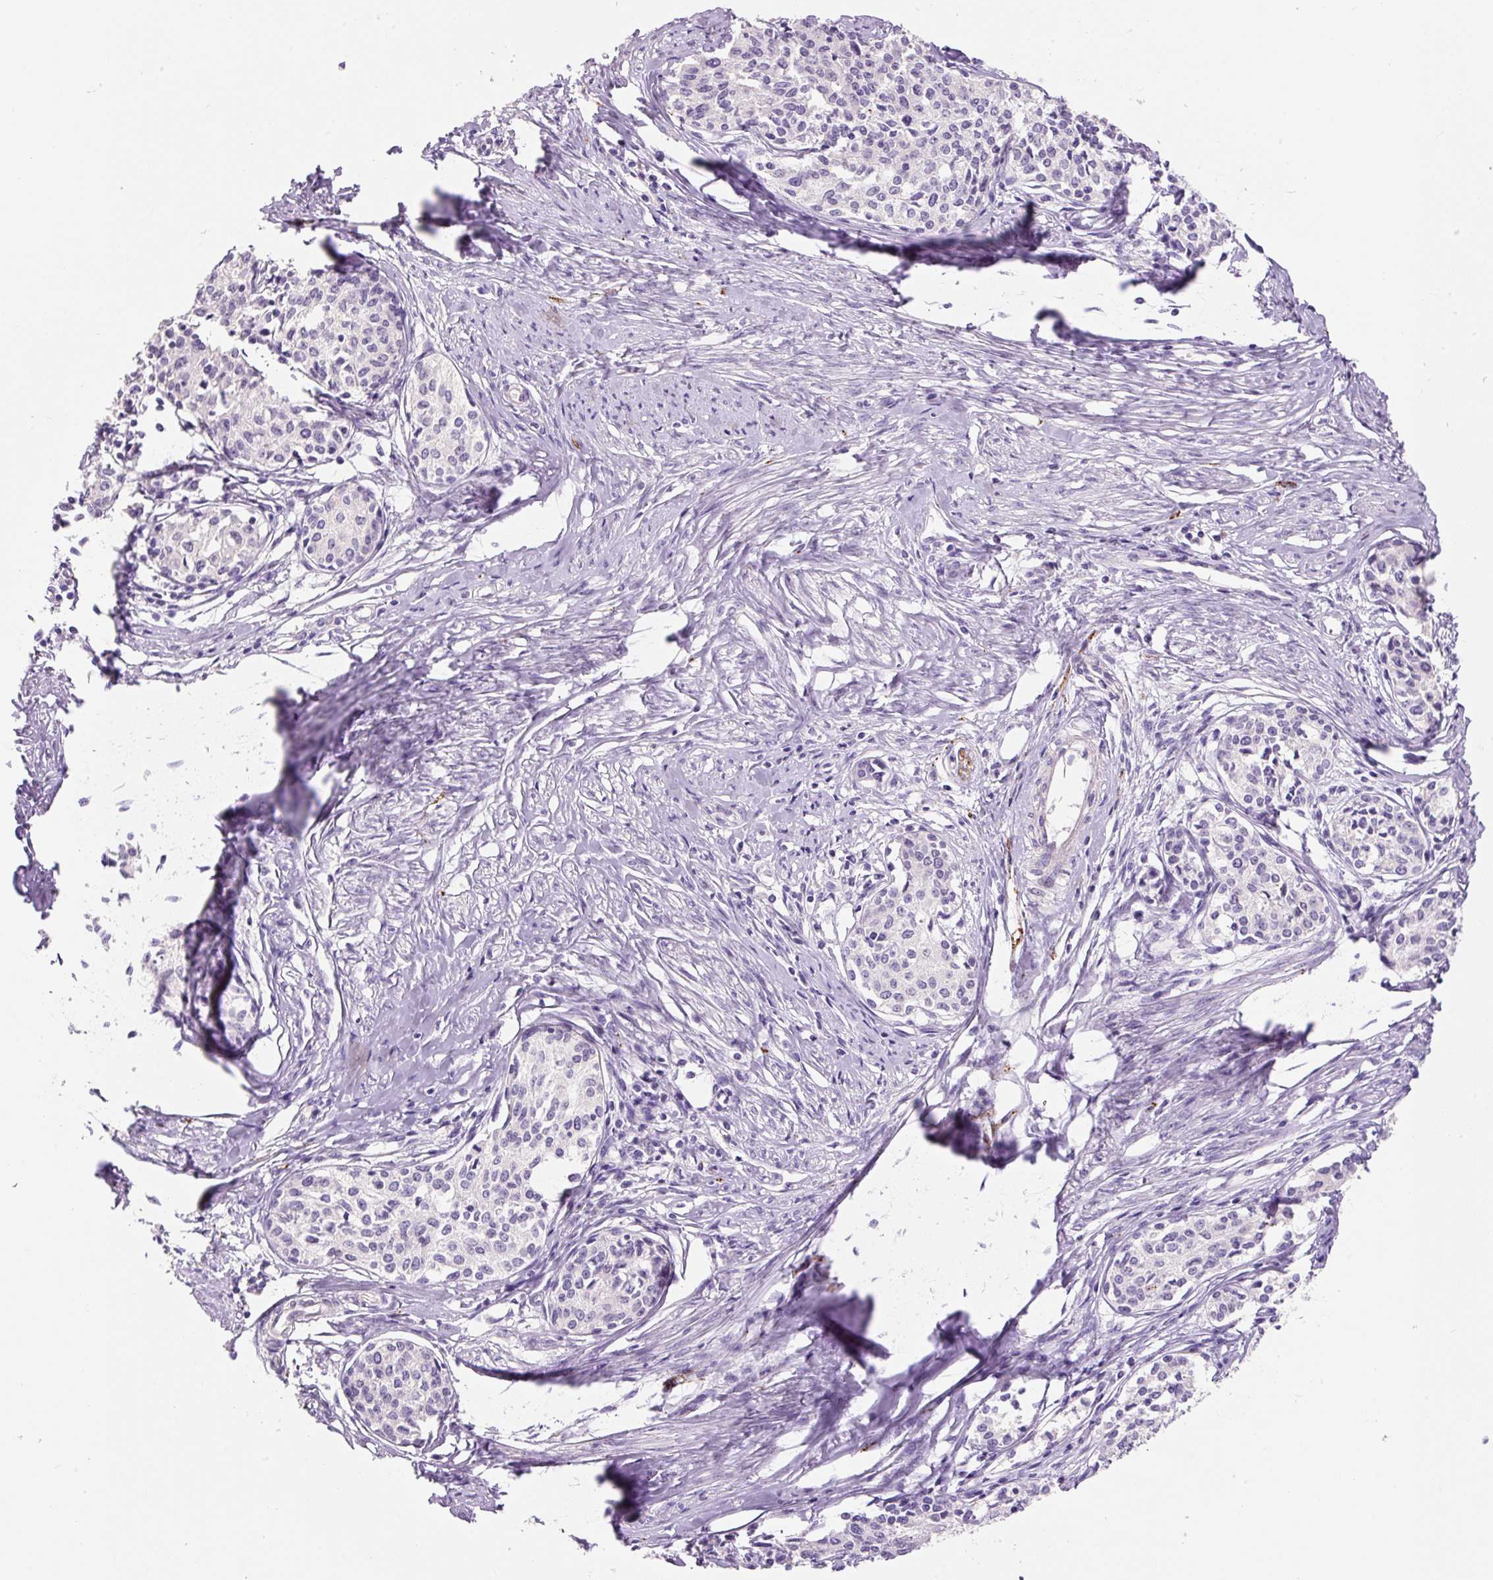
{"staining": {"intensity": "negative", "quantity": "none", "location": "none"}, "tissue": "cervical cancer", "cell_type": "Tumor cells", "image_type": "cancer", "snomed": [{"axis": "morphology", "description": "Squamous cell carcinoma, NOS"}, {"axis": "morphology", "description": "Adenocarcinoma, NOS"}, {"axis": "topography", "description": "Cervix"}], "caption": "Cervical cancer (adenocarcinoma) was stained to show a protein in brown. There is no significant positivity in tumor cells.", "gene": "SYP", "patient": {"sex": "female", "age": 52}}